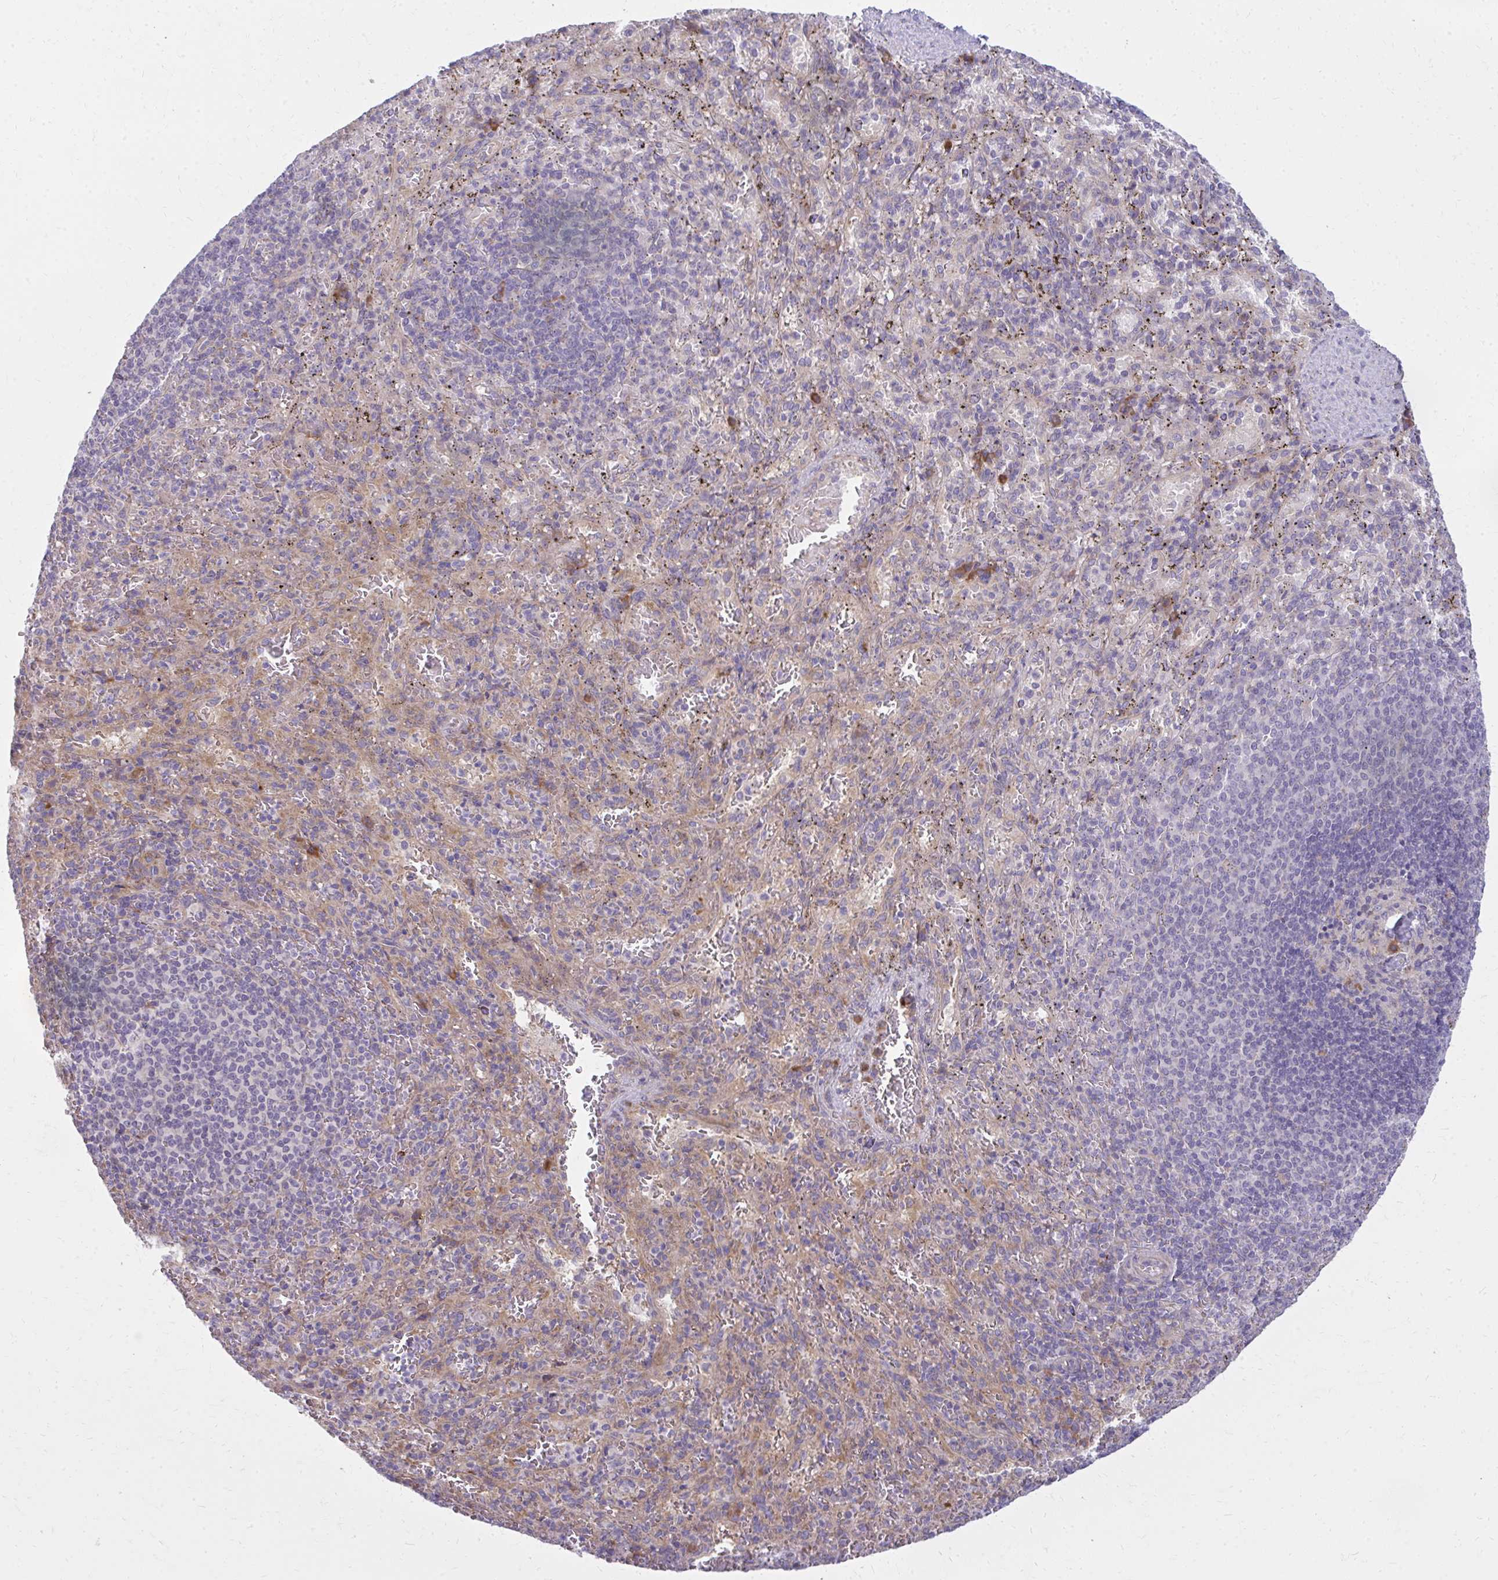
{"staining": {"intensity": "negative", "quantity": "none", "location": "none"}, "tissue": "spleen", "cell_type": "Cells in red pulp", "image_type": "normal", "snomed": [{"axis": "morphology", "description": "Normal tissue, NOS"}, {"axis": "topography", "description": "Spleen"}], "caption": "This photomicrograph is of normal spleen stained with immunohistochemistry to label a protein in brown with the nuclei are counter-stained blue. There is no staining in cells in red pulp.", "gene": "CEMP1", "patient": {"sex": "male", "age": 57}}